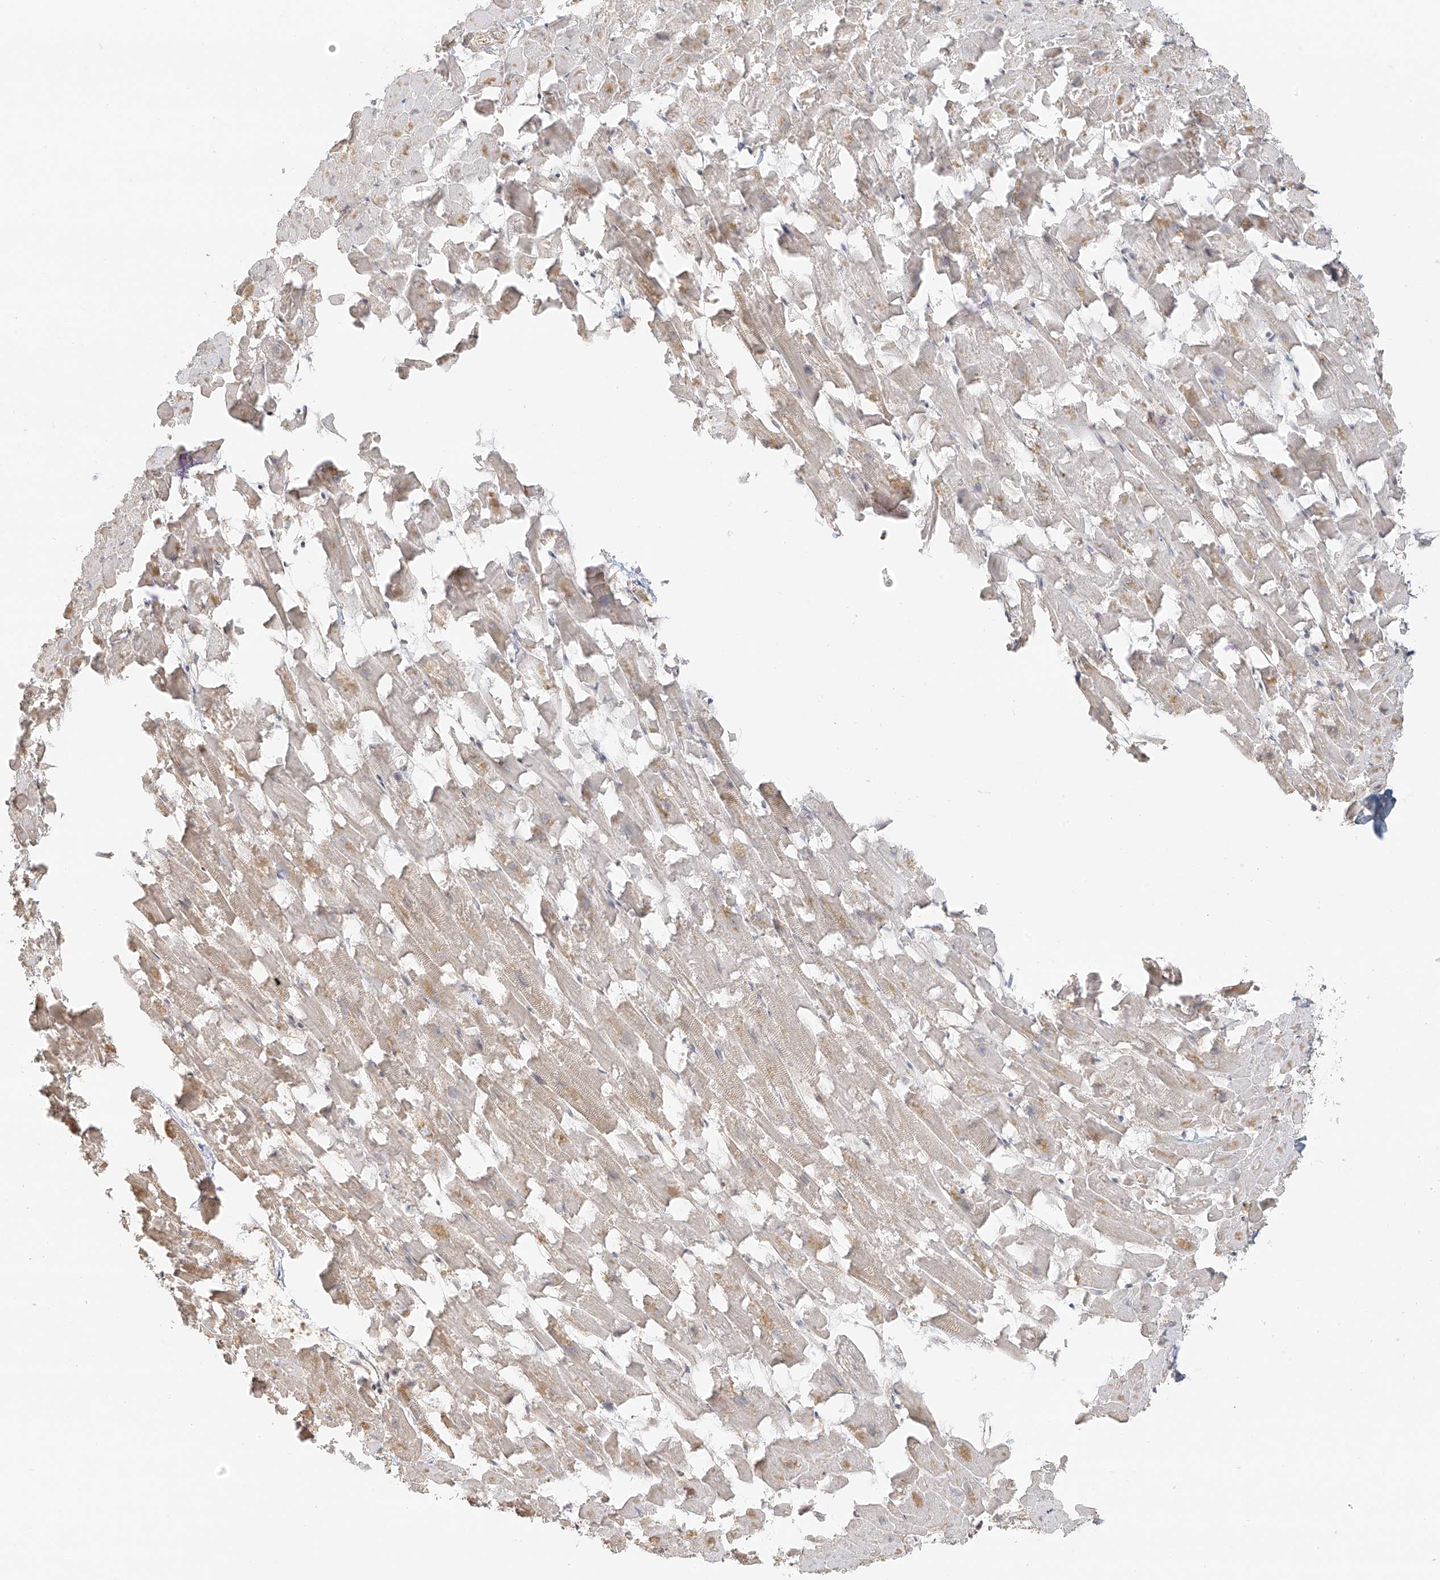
{"staining": {"intensity": "negative", "quantity": "none", "location": "none"}, "tissue": "heart muscle", "cell_type": "Cardiomyocytes", "image_type": "normal", "snomed": [{"axis": "morphology", "description": "Normal tissue, NOS"}, {"axis": "topography", "description": "Heart"}], "caption": "A photomicrograph of heart muscle stained for a protein exhibits no brown staining in cardiomyocytes.", "gene": "UPK1B", "patient": {"sex": "female", "age": 64}}